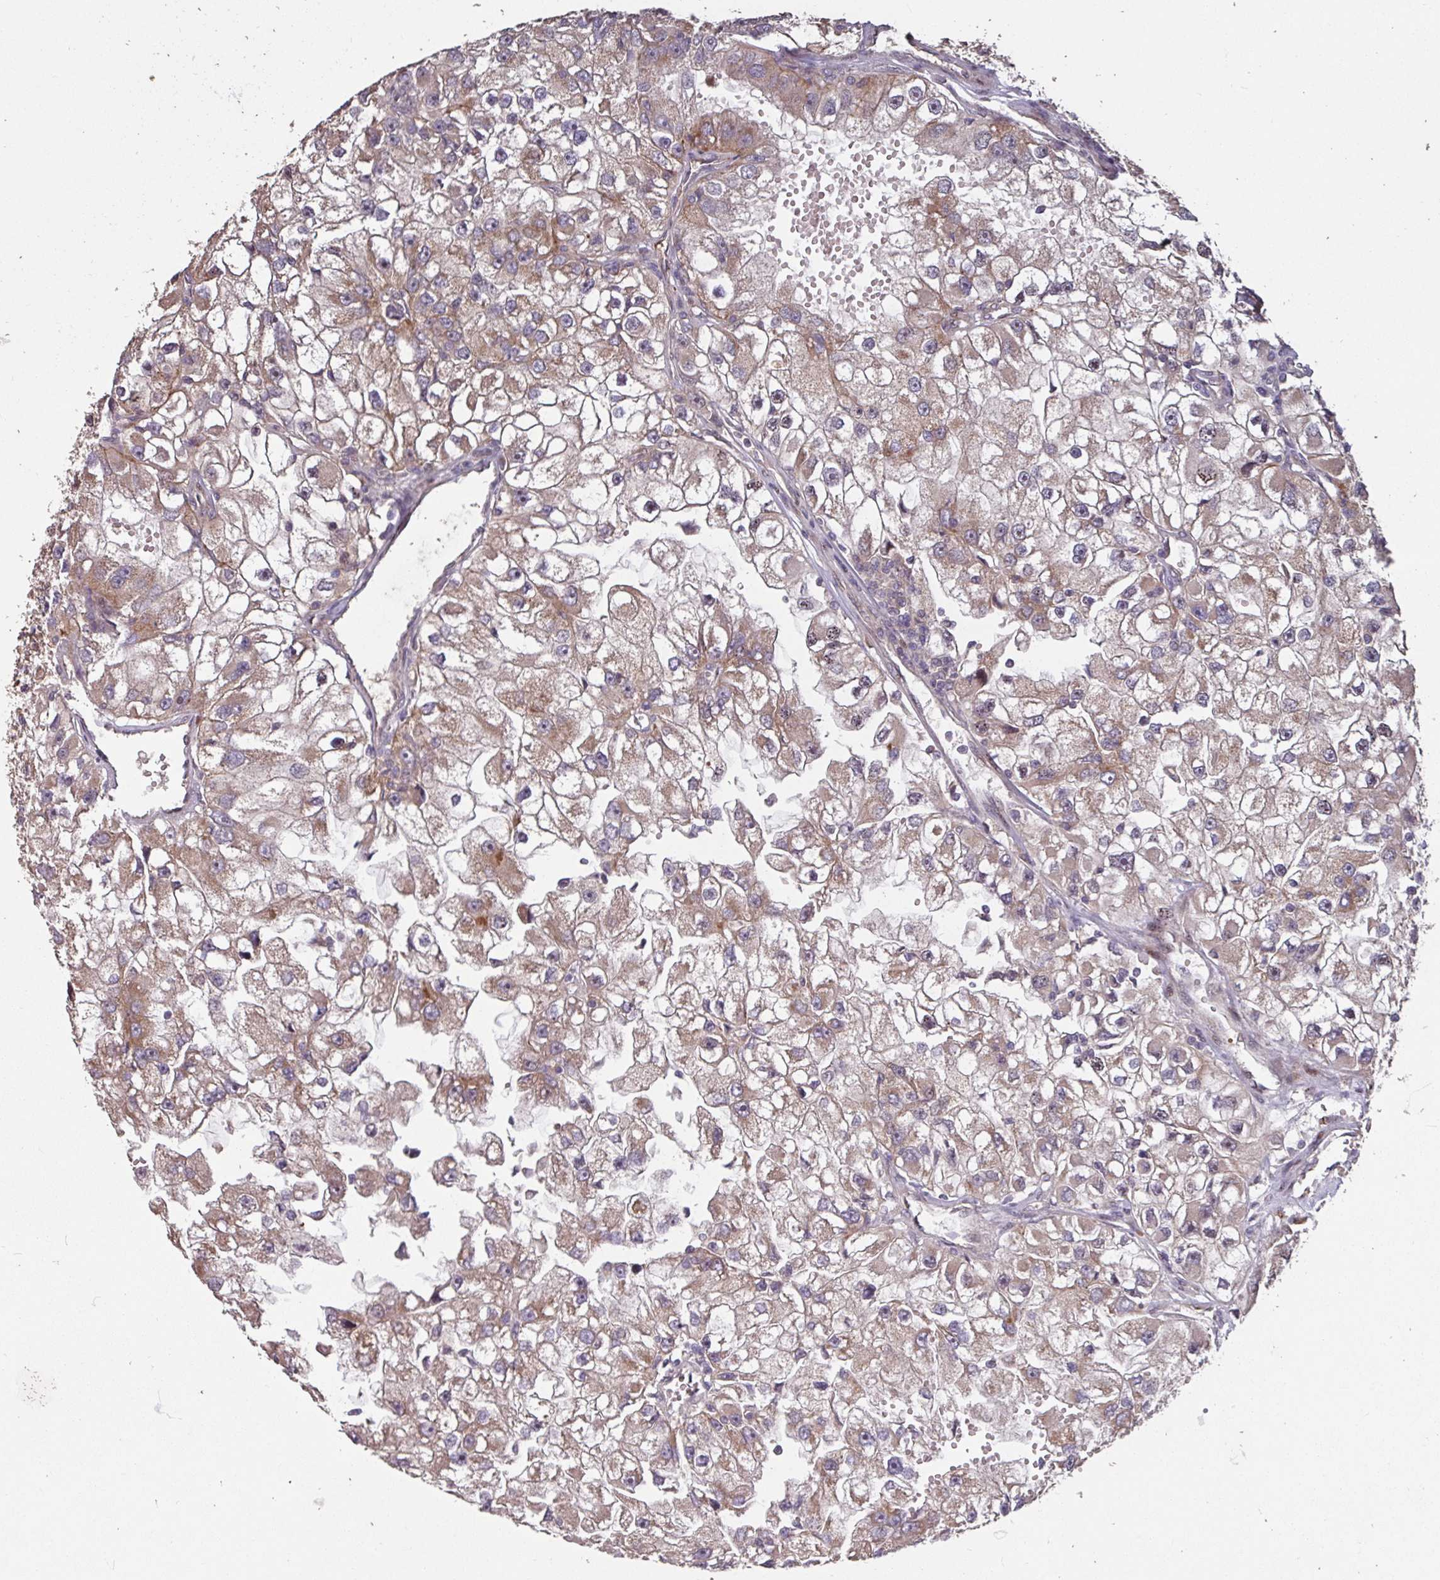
{"staining": {"intensity": "moderate", "quantity": ">75%", "location": "cytoplasmic/membranous"}, "tissue": "renal cancer", "cell_type": "Tumor cells", "image_type": "cancer", "snomed": [{"axis": "morphology", "description": "Adenocarcinoma, NOS"}, {"axis": "topography", "description": "Kidney"}], "caption": "Renal cancer stained with DAB (3,3'-diaminobenzidine) IHC shows medium levels of moderate cytoplasmic/membranous positivity in approximately >75% of tumor cells. Ihc stains the protein in brown and the nuclei are stained blue.", "gene": "TMEM88", "patient": {"sex": "male", "age": 63}}